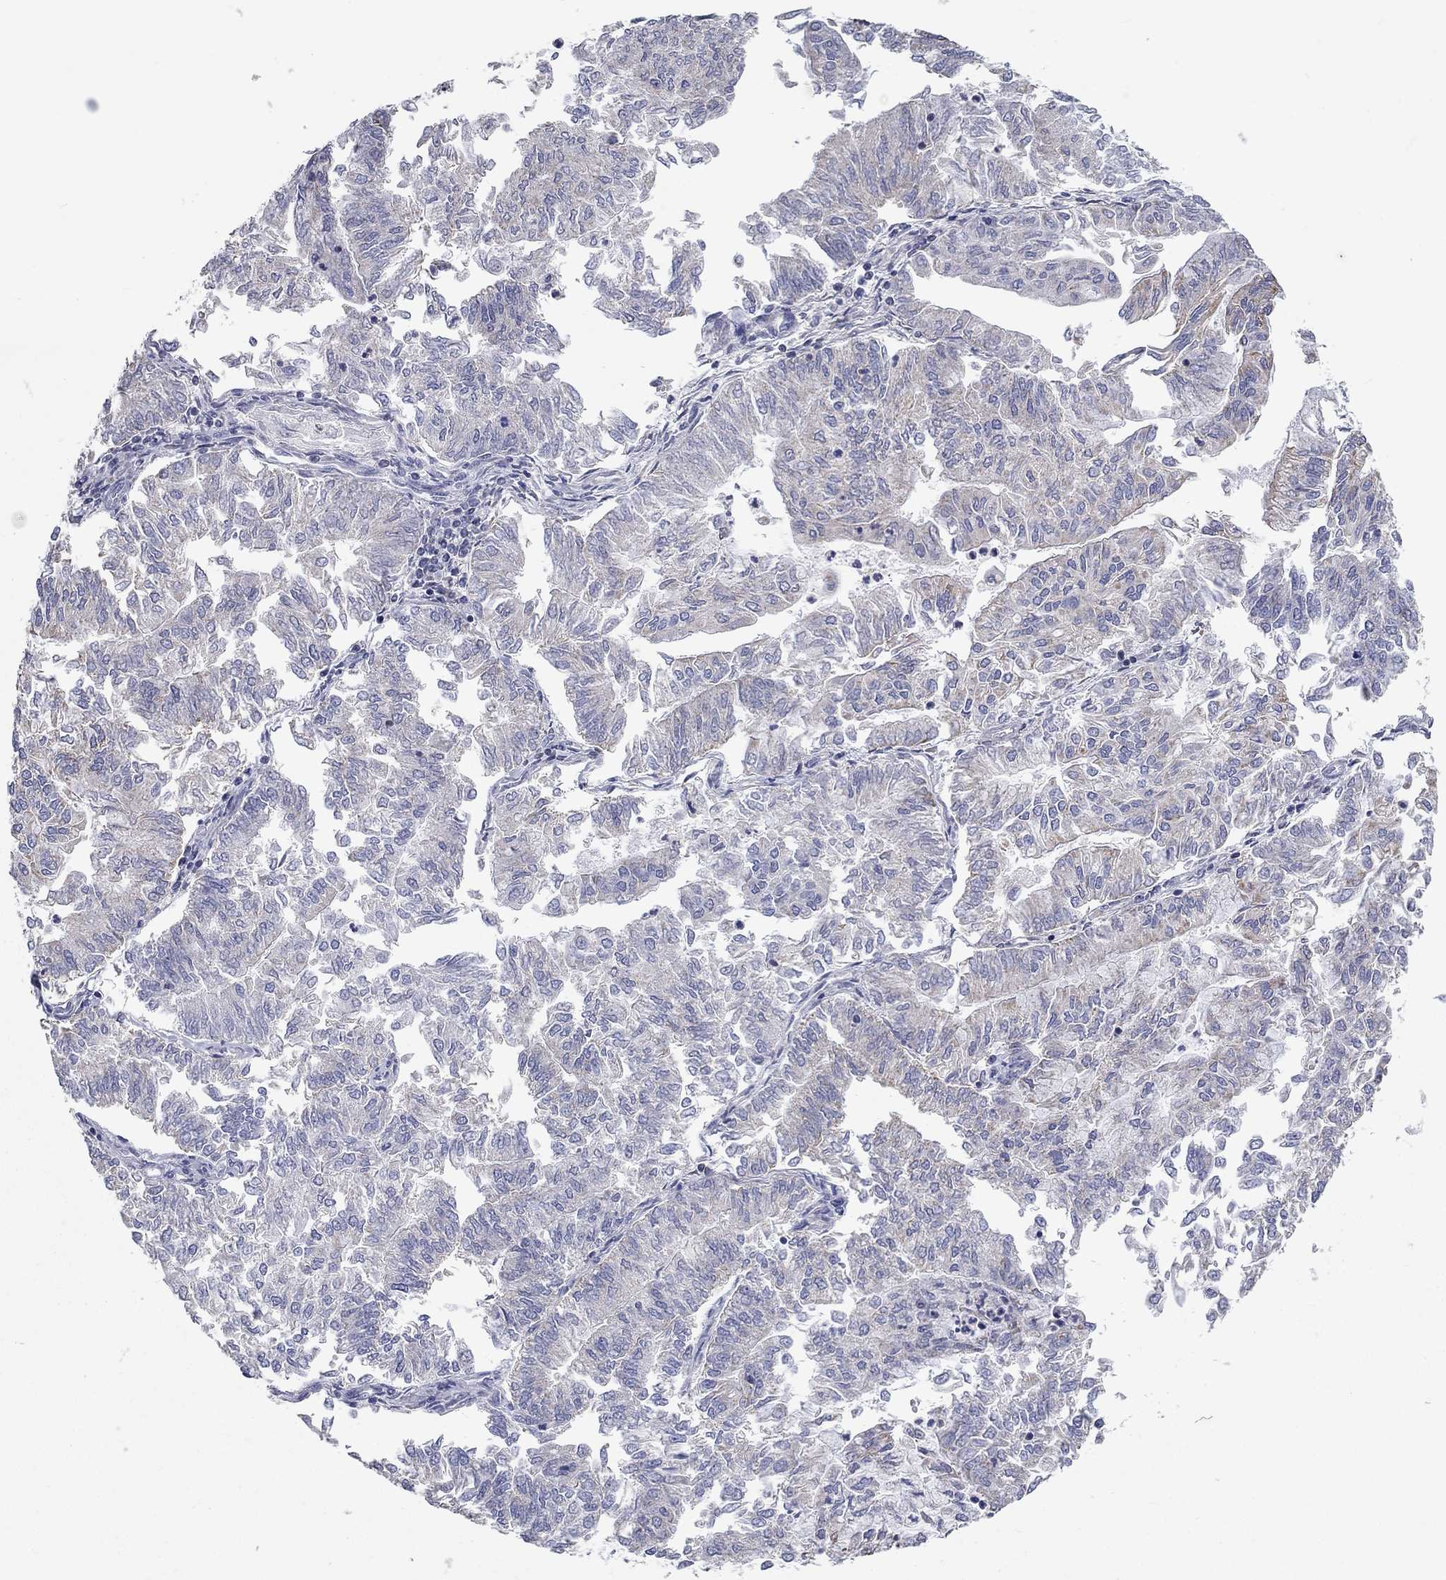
{"staining": {"intensity": "weak", "quantity": "<25%", "location": "cytoplasmic/membranous"}, "tissue": "endometrial cancer", "cell_type": "Tumor cells", "image_type": "cancer", "snomed": [{"axis": "morphology", "description": "Adenocarcinoma, NOS"}, {"axis": "topography", "description": "Endometrium"}], "caption": "The IHC micrograph has no significant positivity in tumor cells of endometrial cancer (adenocarcinoma) tissue.", "gene": "RCAN1", "patient": {"sex": "female", "age": 59}}